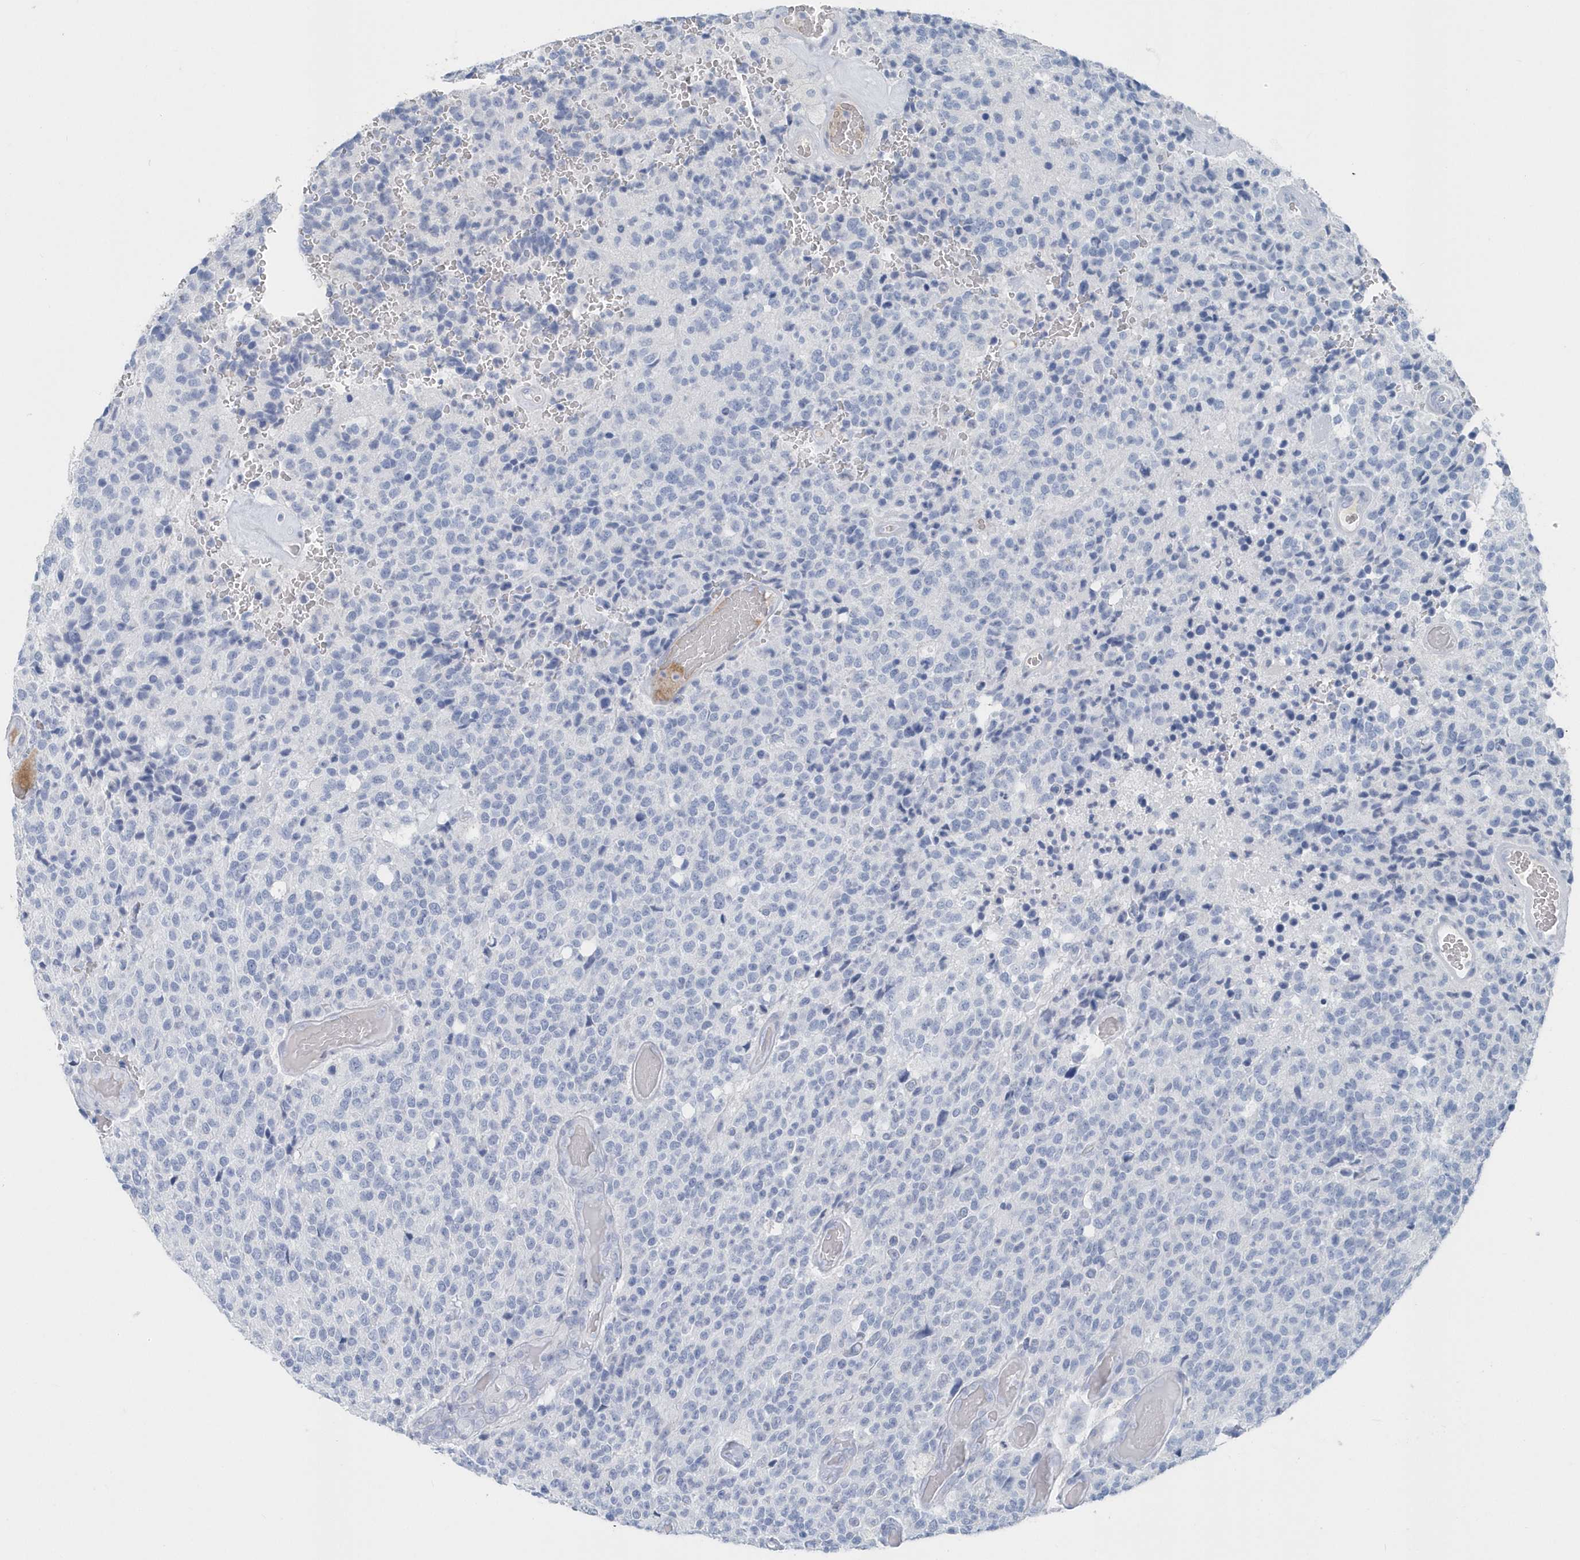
{"staining": {"intensity": "negative", "quantity": "none", "location": "none"}, "tissue": "glioma", "cell_type": "Tumor cells", "image_type": "cancer", "snomed": [{"axis": "morphology", "description": "Glioma, malignant, High grade"}, {"axis": "topography", "description": "pancreas cauda"}], "caption": "This image is of malignant glioma (high-grade) stained with IHC to label a protein in brown with the nuclei are counter-stained blue. There is no expression in tumor cells.", "gene": "JCHAIN", "patient": {"sex": "male", "age": 60}}